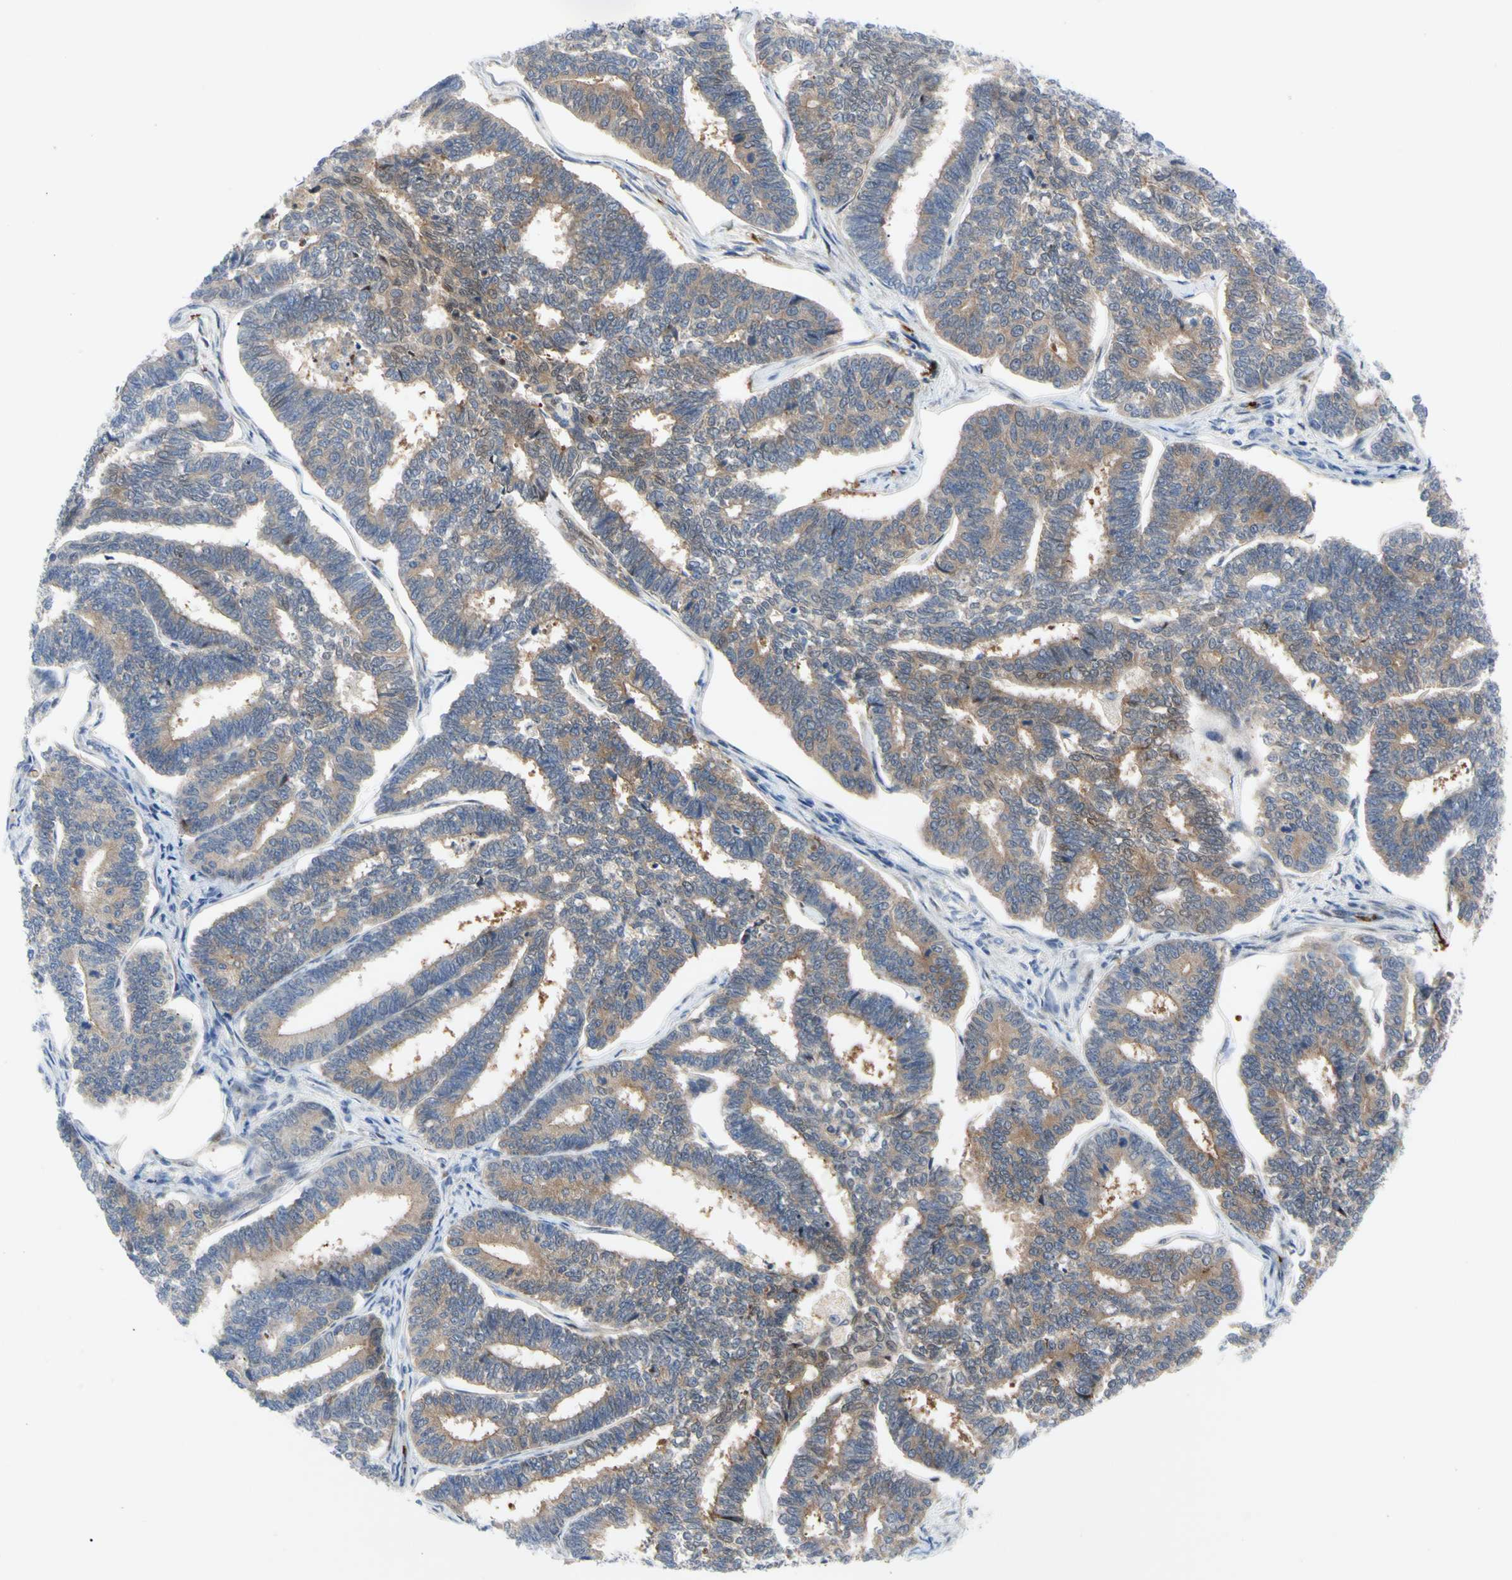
{"staining": {"intensity": "moderate", "quantity": "25%-75%", "location": "cytoplasmic/membranous"}, "tissue": "endometrial cancer", "cell_type": "Tumor cells", "image_type": "cancer", "snomed": [{"axis": "morphology", "description": "Adenocarcinoma, NOS"}, {"axis": "topography", "description": "Endometrium"}], "caption": "A micrograph of endometrial adenocarcinoma stained for a protein exhibits moderate cytoplasmic/membranous brown staining in tumor cells.", "gene": "HMGCR", "patient": {"sex": "female", "age": 70}}